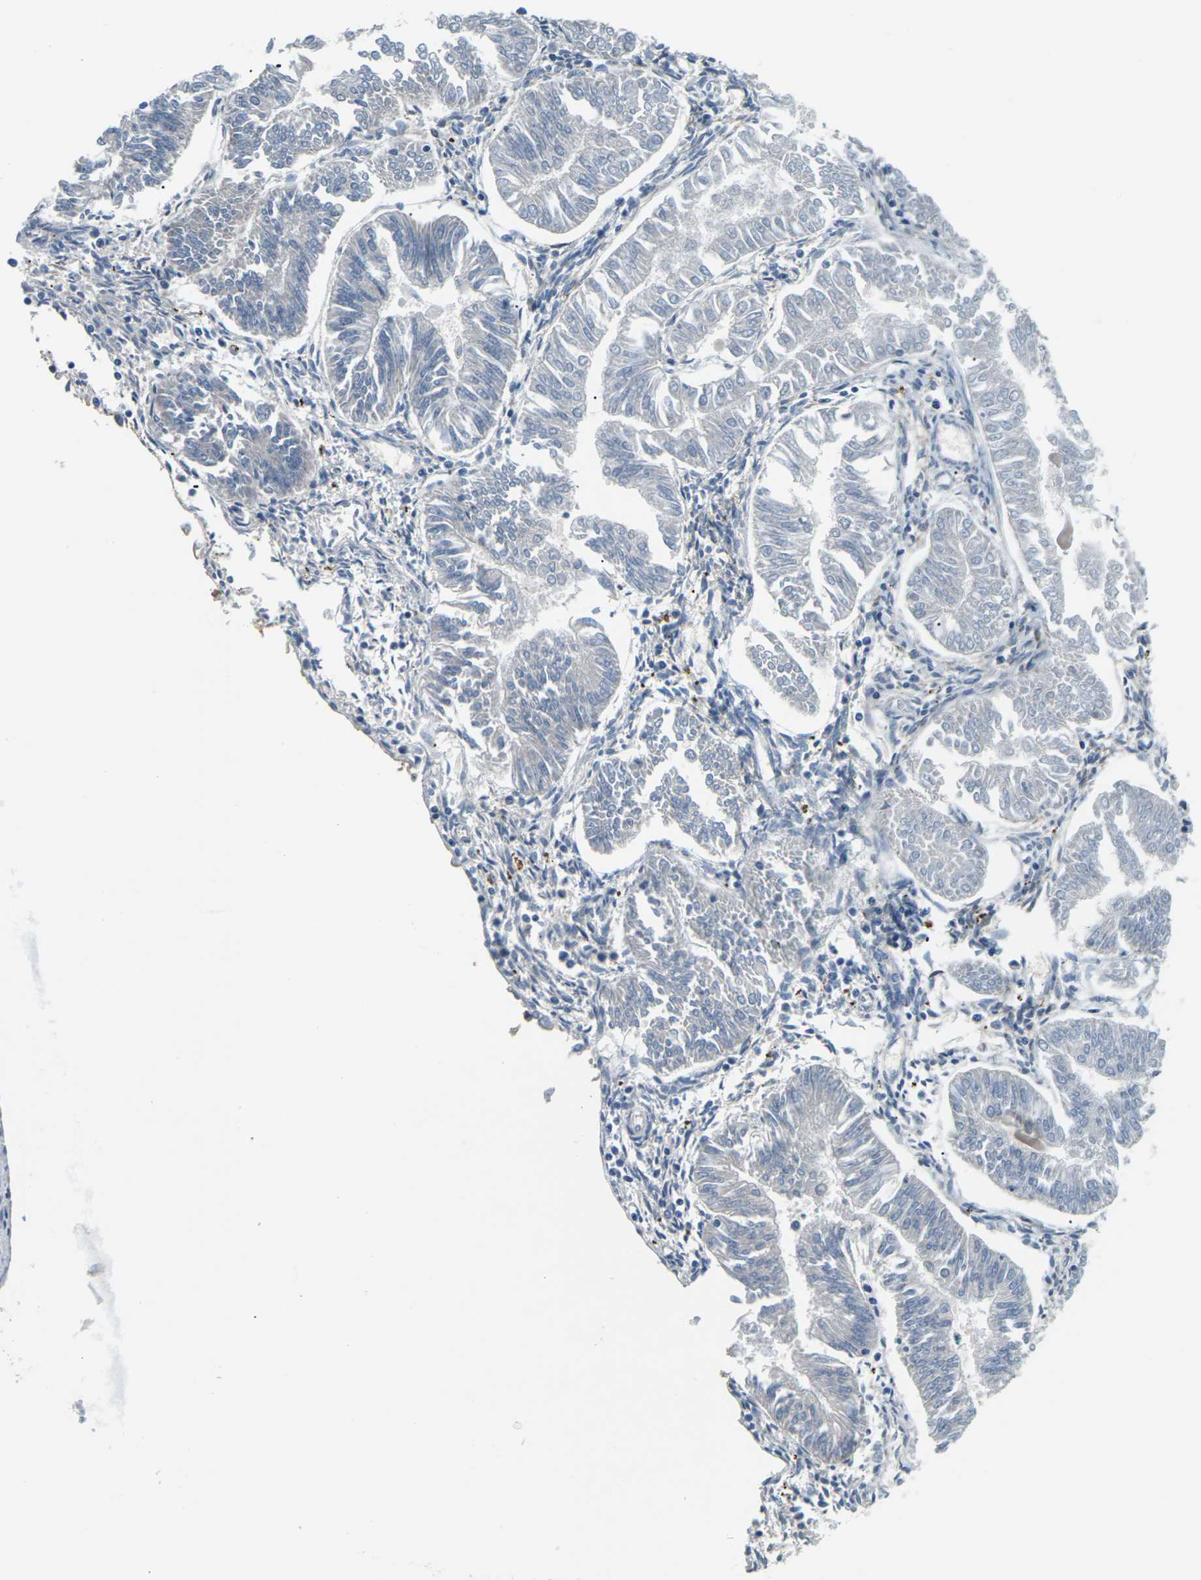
{"staining": {"intensity": "negative", "quantity": "none", "location": "none"}, "tissue": "endometrial cancer", "cell_type": "Tumor cells", "image_type": "cancer", "snomed": [{"axis": "morphology", "description": "Adenocarcinoma, NOS"}, {"axis": "topography", "description": "Endometrium"}], "caption": "Human endometrial adenocarcinoma stained for a protein using immunohistochemistry (IHC) shows no staining in tumor cells.", "gene": "SLC13A3", "patient": {"sex": "female", "age": 53}}